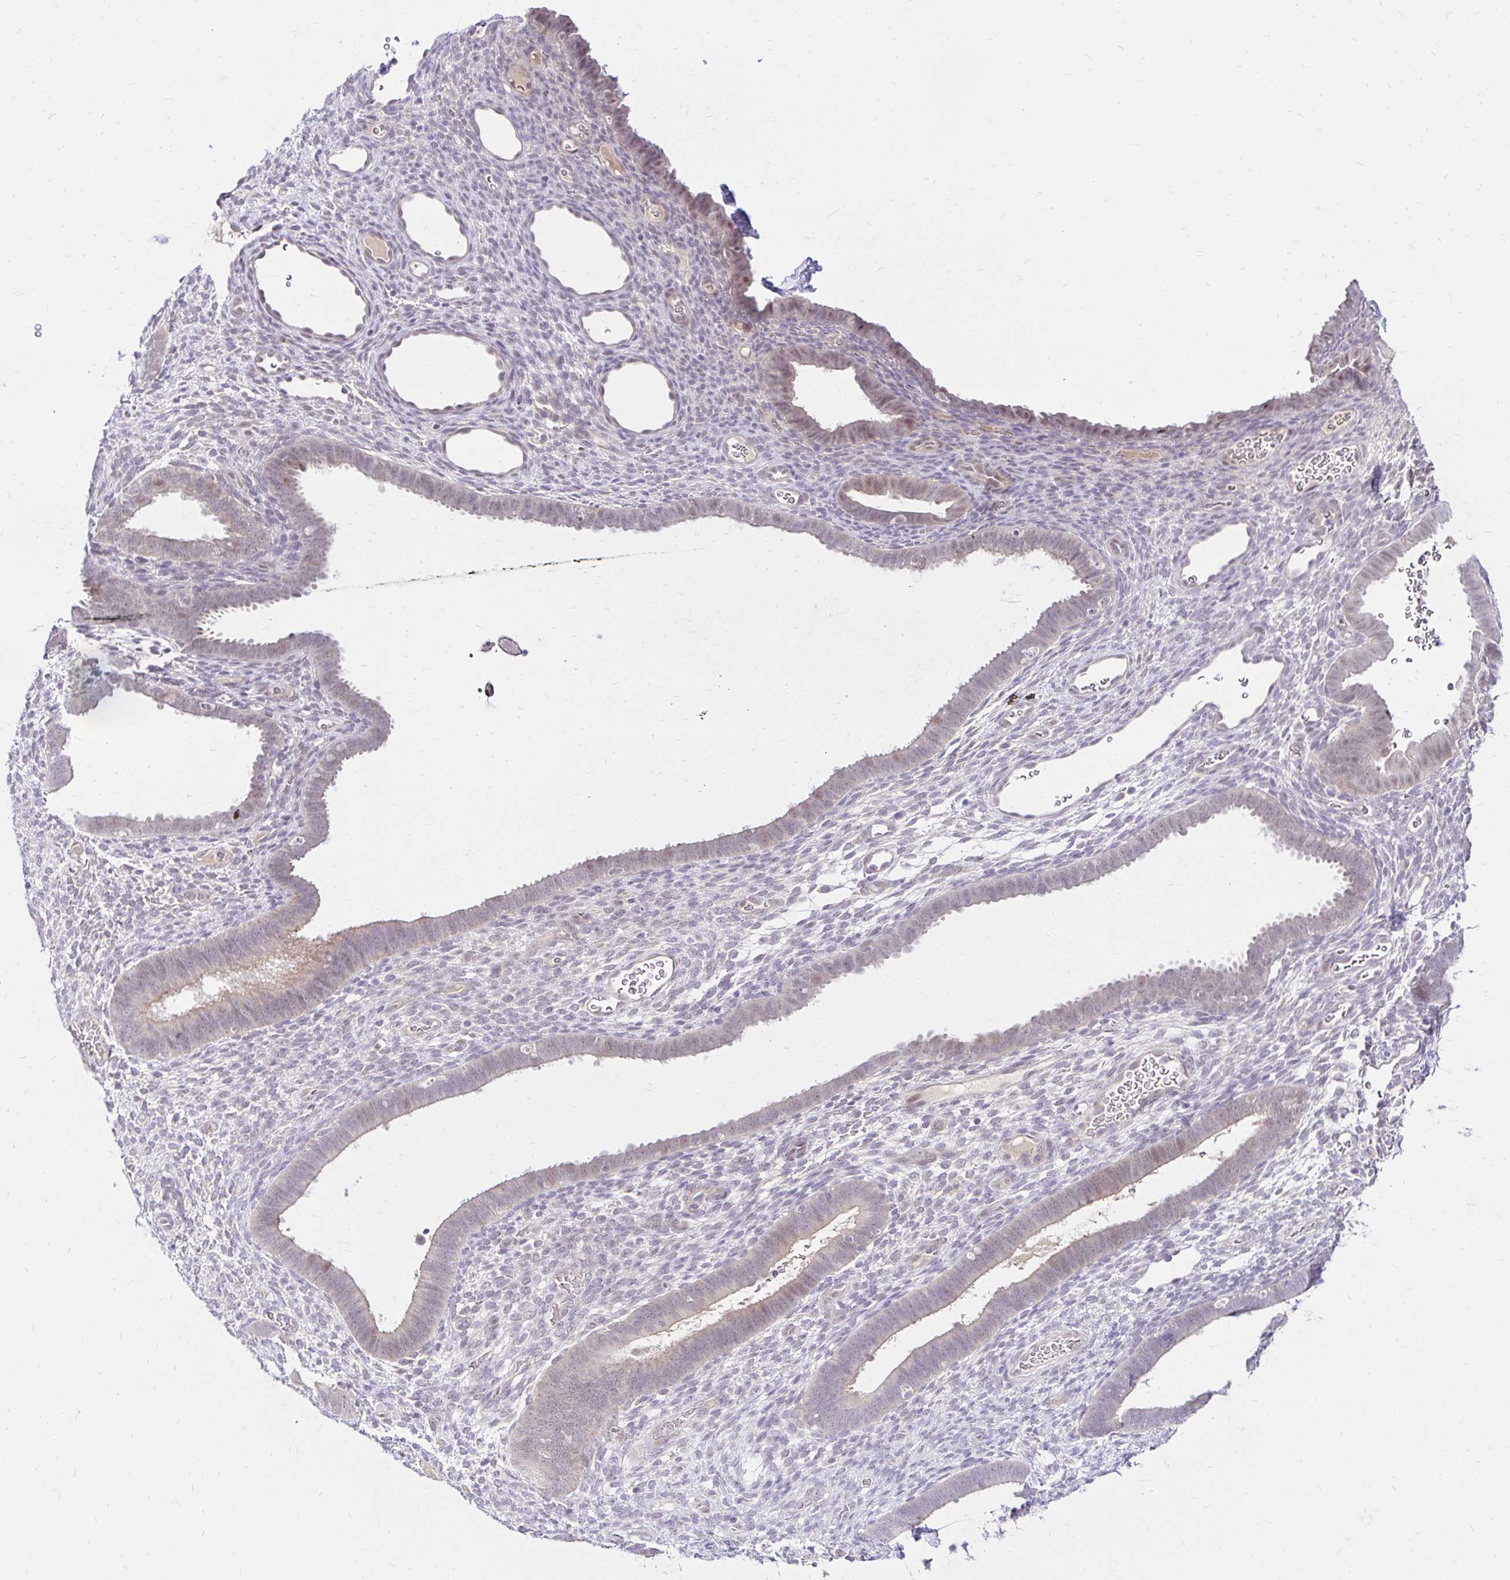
{"staining": {"intensity": "negative", "quantity": "none", "location": "none"}, "tissue": "endometrium", "cell_type": "Cells in endometrial stroma", "image_type": "normal", "snomed": [{"axis": "morphology", "description": "Normal tissue, NOS"}, {"axis": "topography", "description": "Endometrium"}], "caption": "A high-resolution image shows immunohistochemistry (IHC) staining of benign endometrium, which shows no significant positivity in cells in endometrial stroma.", "gene": "GUCY1A1", "patient": {"sex": "female", "age": 34}}